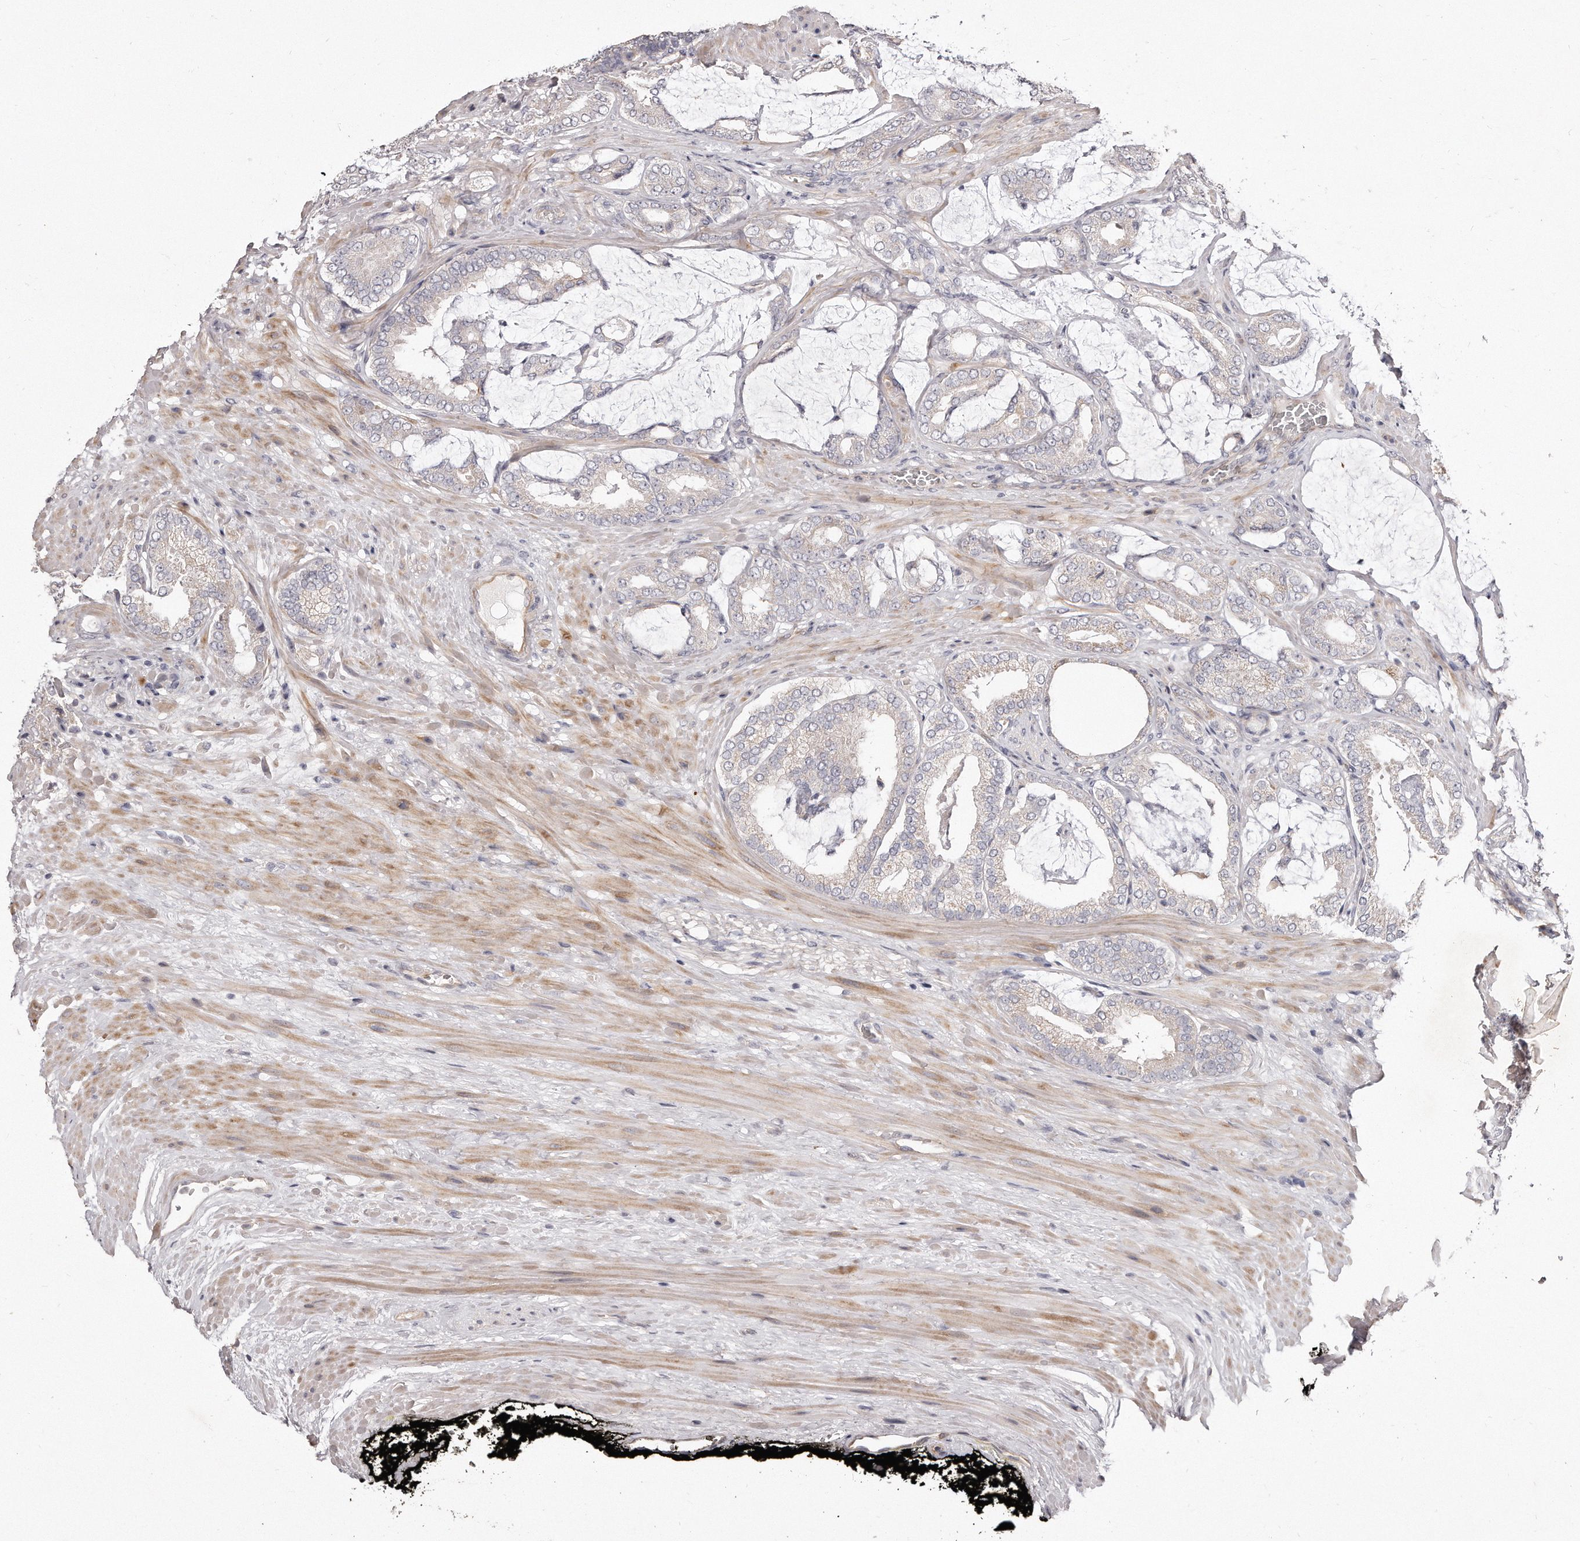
{"staining": {"intensity": "negative", "quantity": "none", "location": "none"}, "tissue": "prostate cancer", "cell_type": "Tumor cells", "image_type": "cancer", "snomed": [{"axis": "morphology", "description": "Adenocarcinoma, Low grade"}, {"axis": "topography", "description": "Prostate"}], "caption": "Tumor cells show no significant staining in low-grade adenocarcinoma (prostate).", "gene": "TTLL4", "patient": {"sex": "male", "age": 71}}